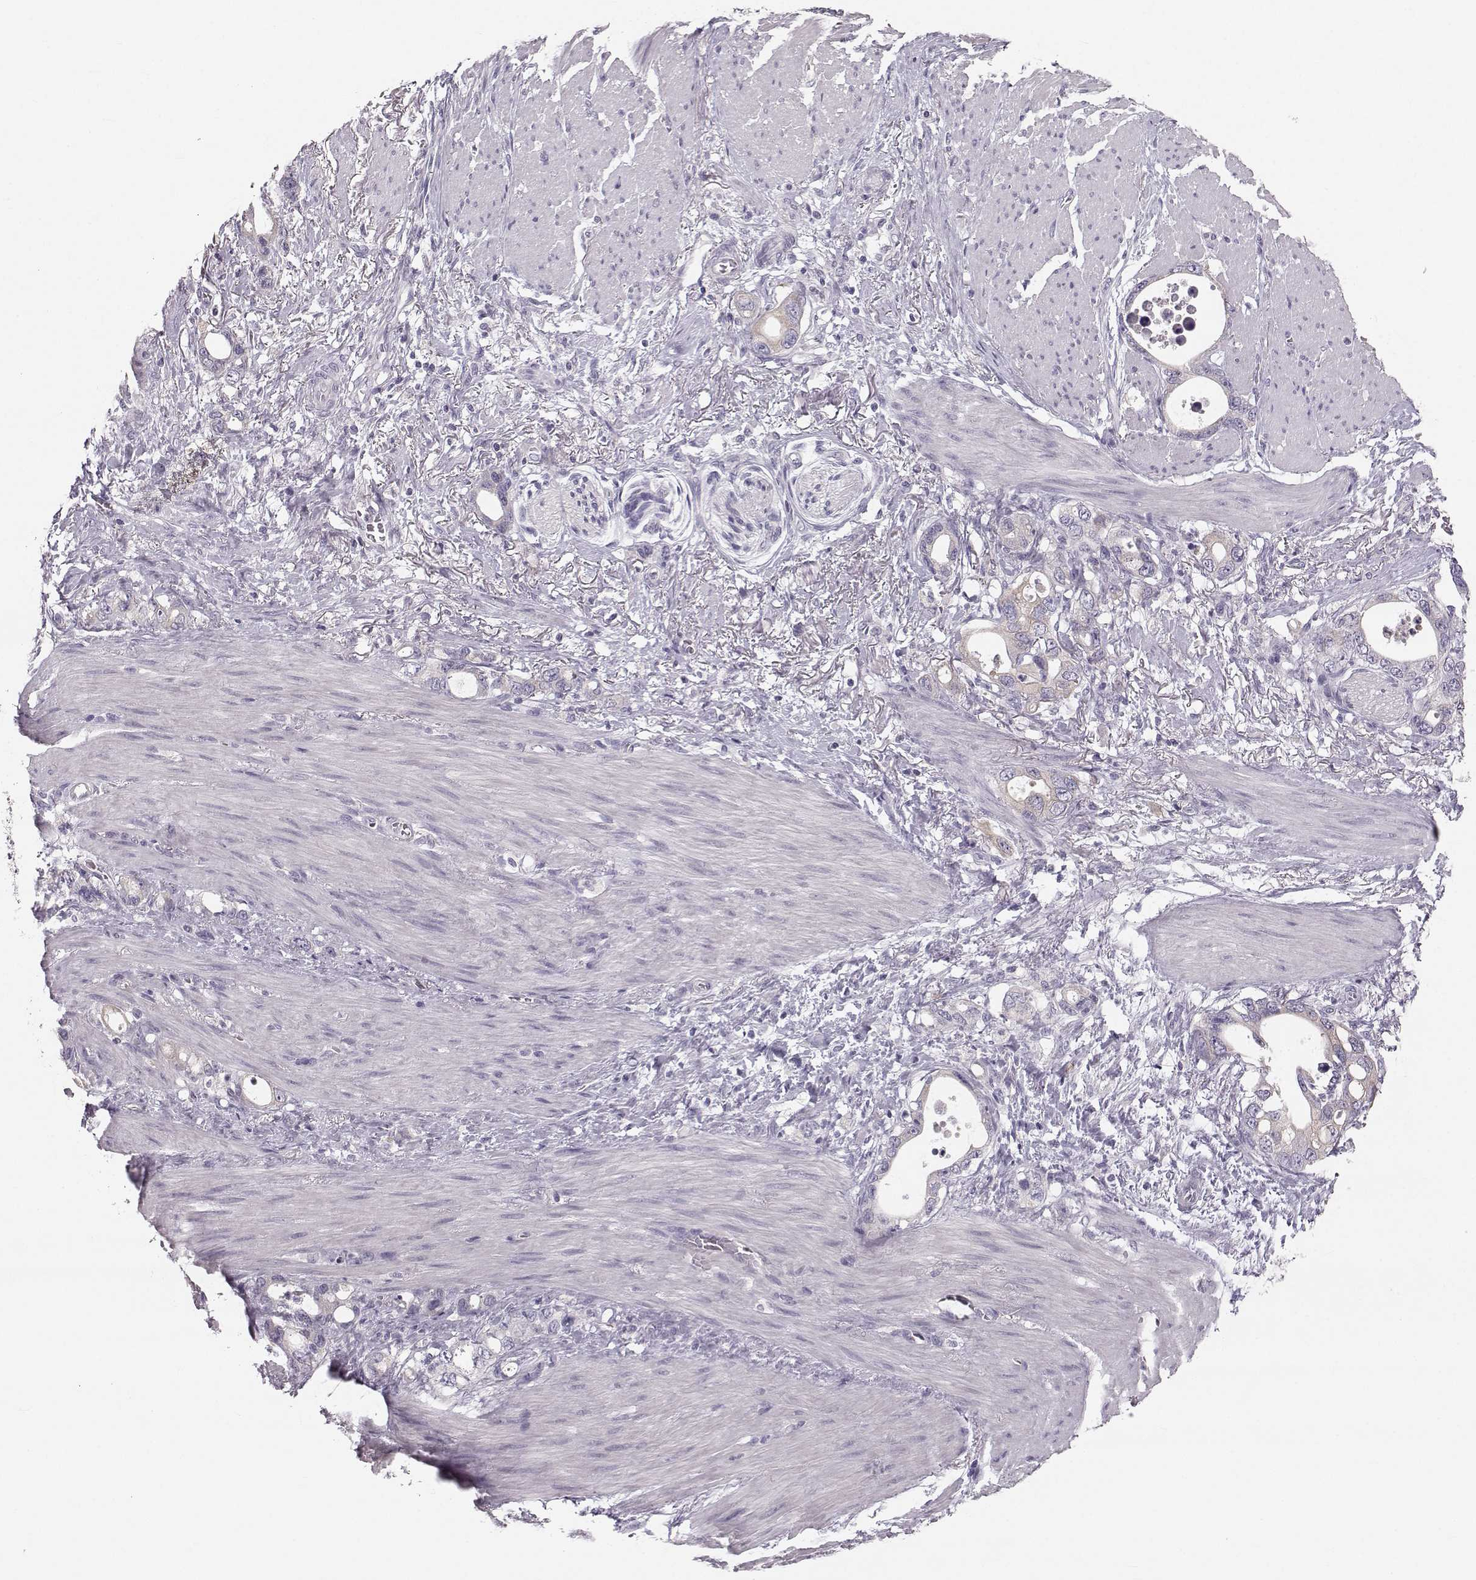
{"staining": {"intensity": "negative", "quantity": "none", "location": "none"}, "tissue": "stomach cancer", "cell_type": "Tumor cells", "image_type": "cancer", "snomed": [{"axis": "morphology", "description": "Adenocarcinoma, NOS"}, {"axis": "topography", "description": "Stomach, upper"}], "caption": "An IHC image of stomach adenocarcinoma is shown. There is no staining in tumor cells of stomach adenocarcinoma. The staining is performed using DAB brown chromogen with nuclei counter-stained in using hematoxylin.", "gene": "RUNDC3A", "patient": {"sex": "male", "age": 74}}